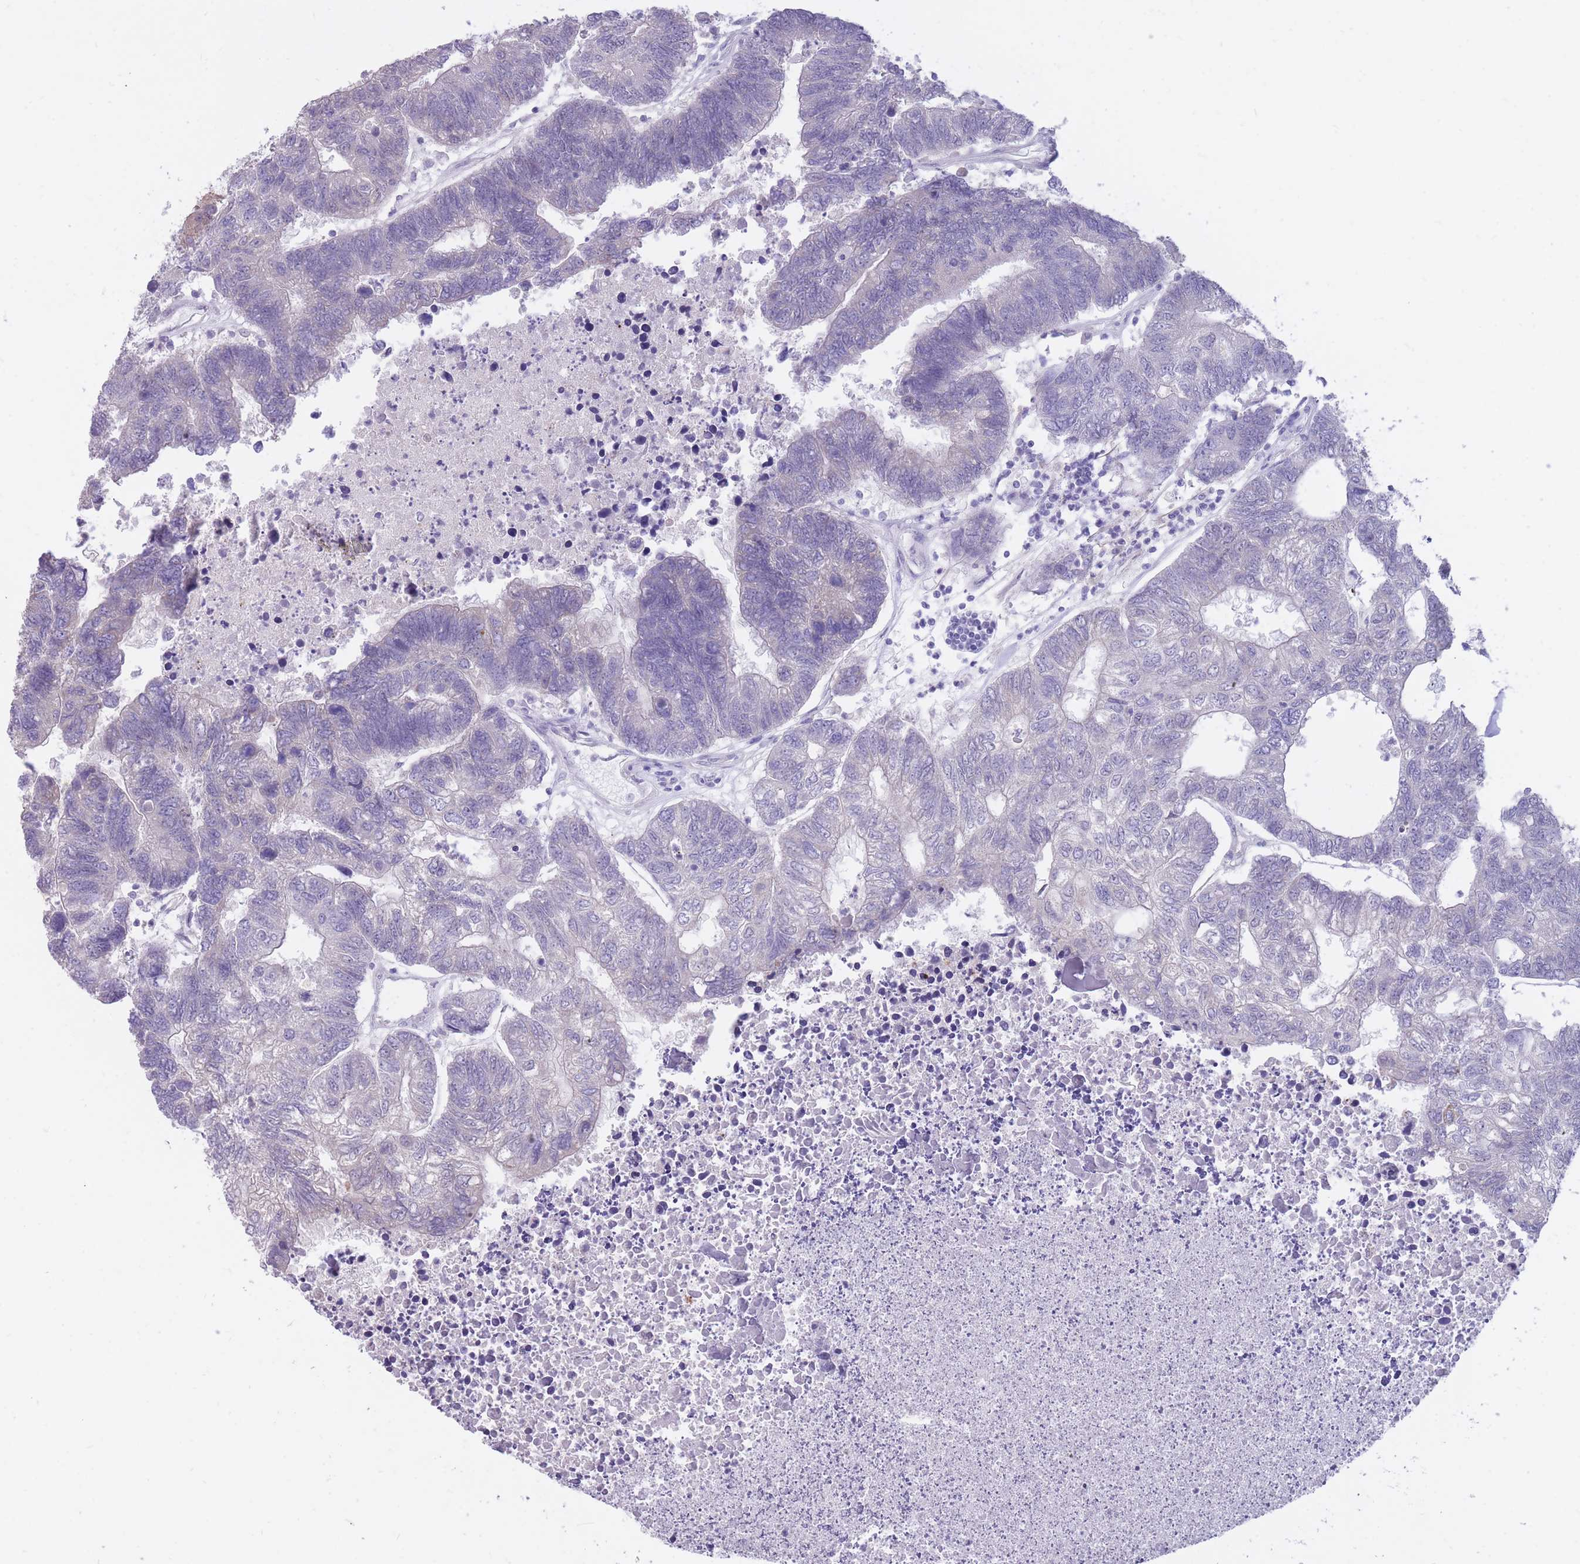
{"staining": {"intensity": "negative", "quantity": "none", "location": "none"}, "tissue": "colorectal cancer", "cell_type": "Tumor cells", "image_type": "cancer", "snomed": [{"axis": "morphology", "description": "Adenocarcinoma, NOS"}, {"axis": "topography", "description": "Colon"}], "caption": "The image displays no staining of tumor cells in adenocarcinoma (colorectal).", "gene": "RNF170", "patient": {"sex": "female", "age": 48}}